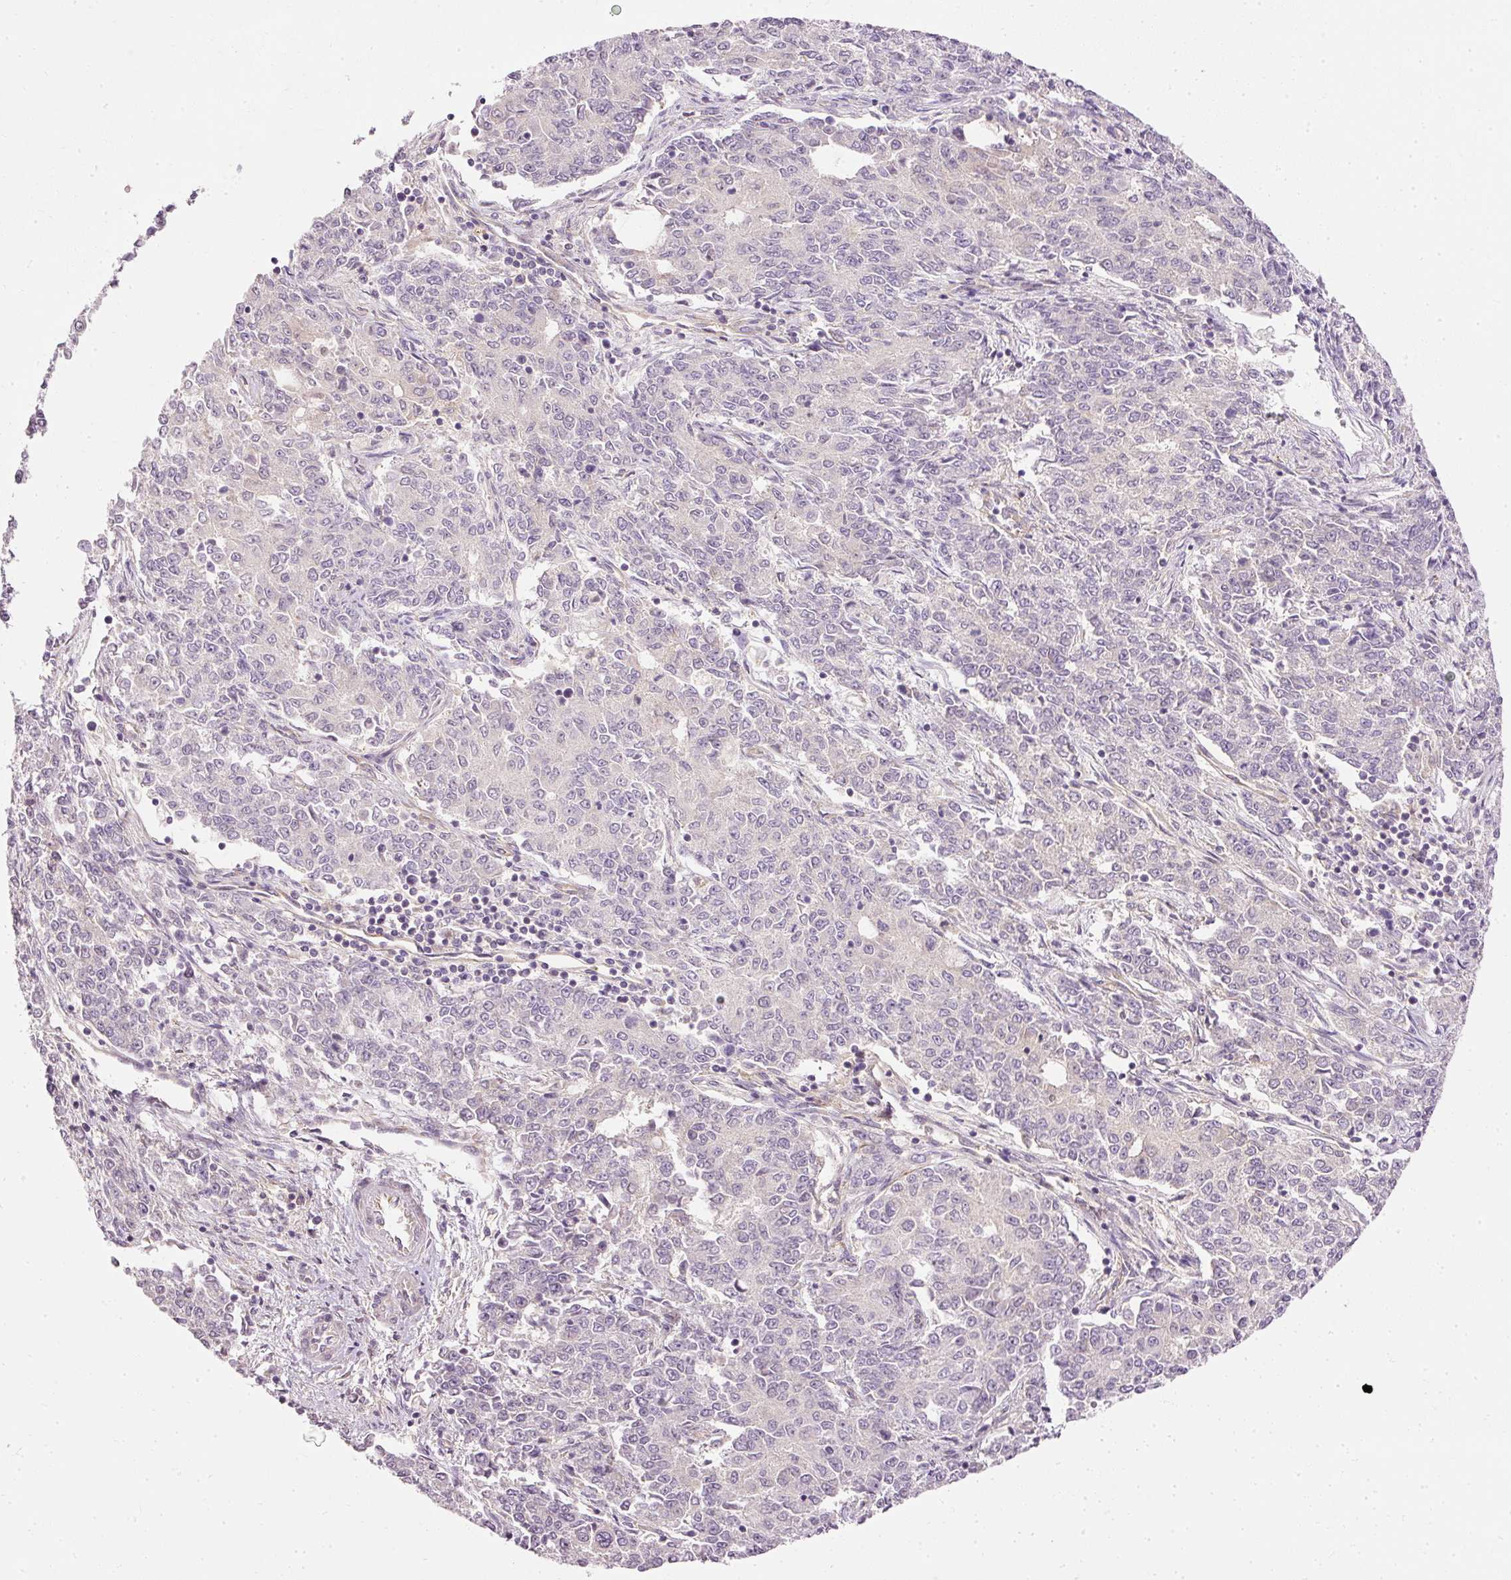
{"staining": {"intensity": "weak", "quantity": "<25%", "location": "cytoplasmic/membranous"}, "tissue": "endometrial cancer", "cell_type": "Tumor cells", "image_type": "cancer", "snomed": [{"axis": "morphology", "description": "Adenocarcinoma, NOS"}, {"axis": "topography", "description": "Endometrium"}], "caption": "Immunohistochemistry photomicrograph of human endometrial cancer (adenocarcinoma) stained for a protein (brown), which exhibits no positivity in tumor cells.", "gene": "ARMH3", "patient": {"sex": "female", "age": 50}}